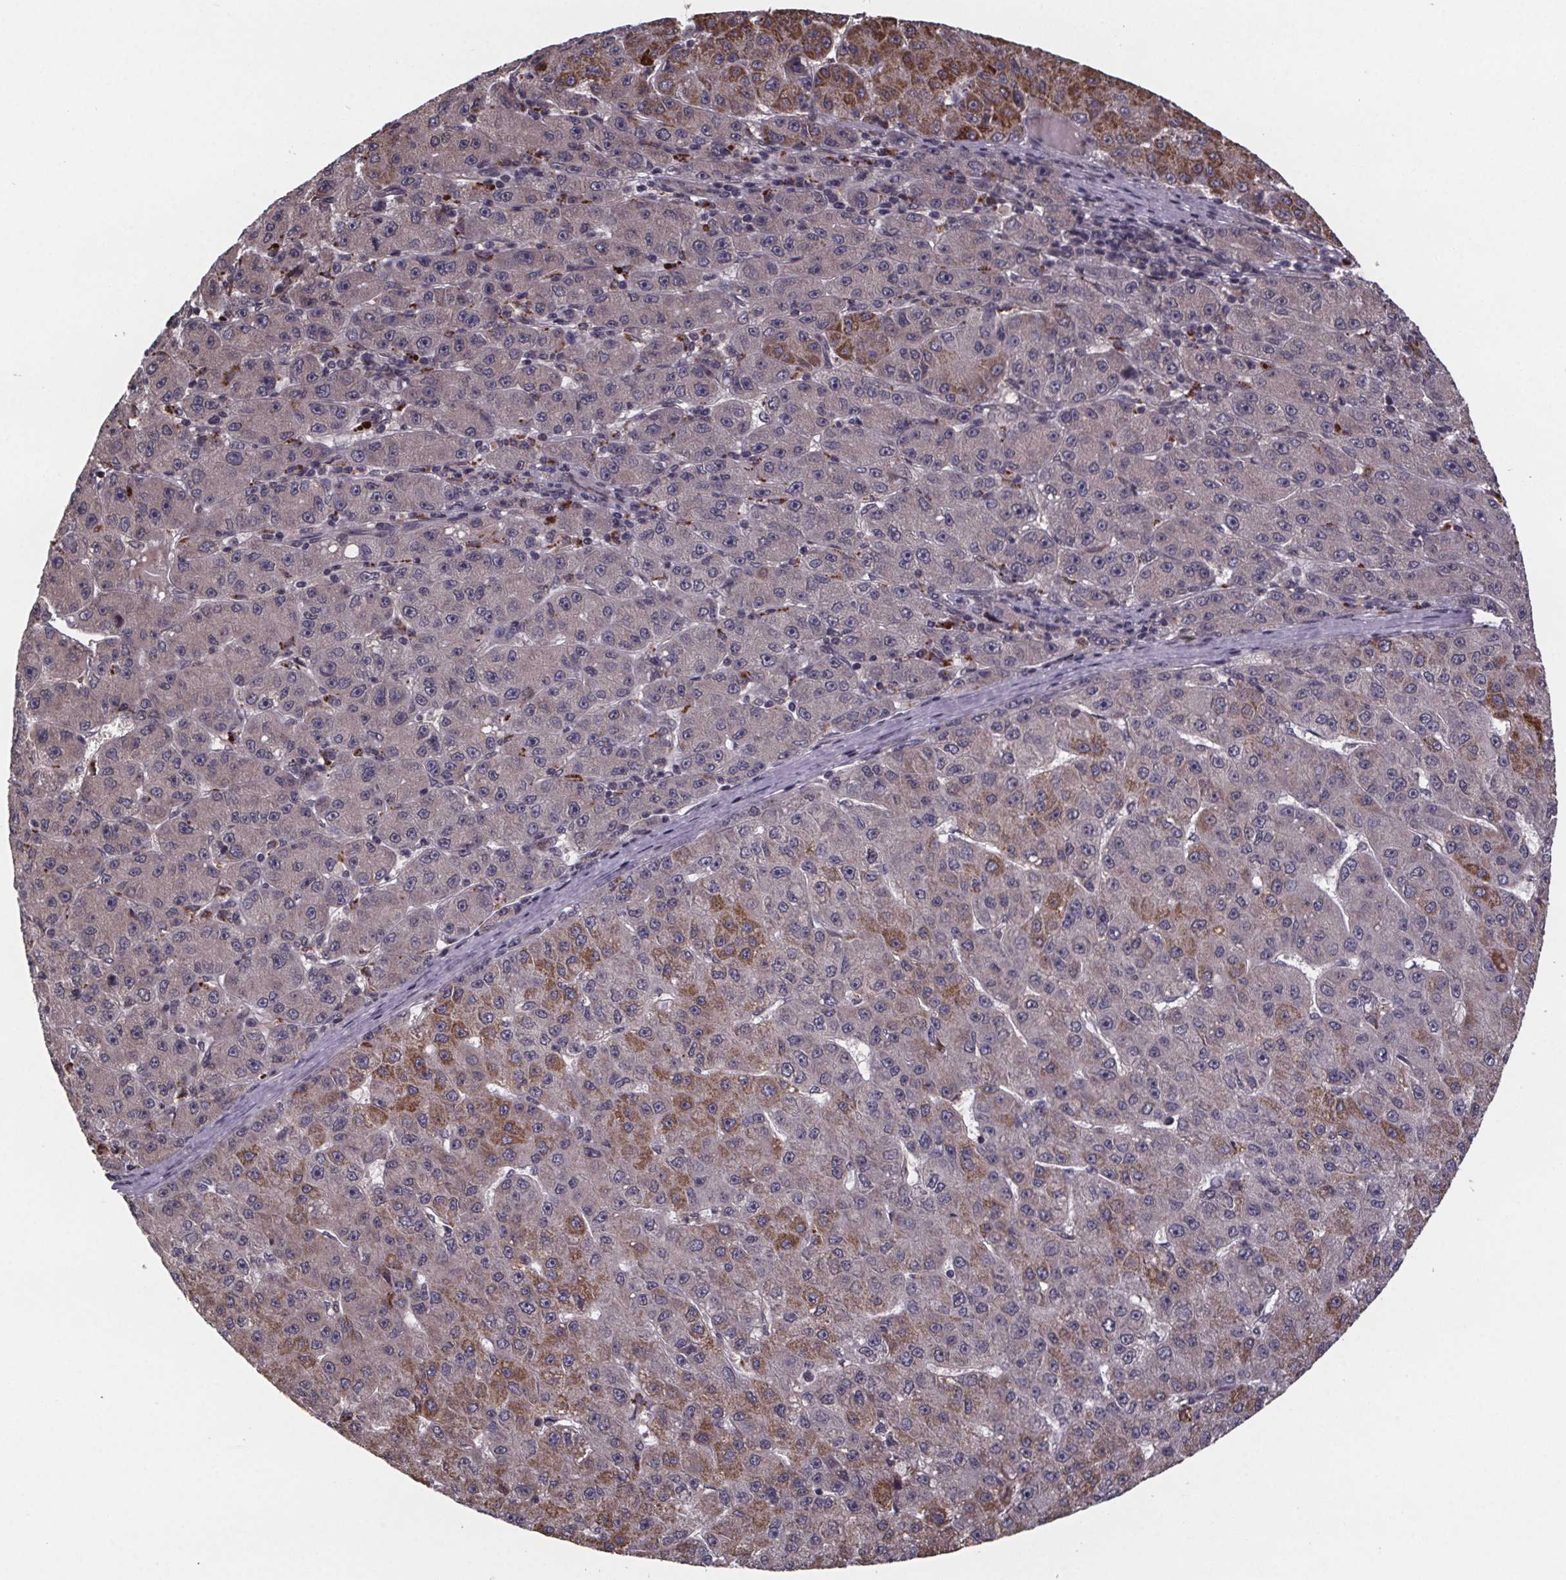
{"staining": {"intensity": "moderate", "quantity": "25%-75%", "location": "cytoplasmic/membranous"}, "tissue": "liver cancer", "cell_type": "Tumor cells", "image_type": "cancer", "snomed": [{"axis": "morphology", "description": "Carcinoma, Hepatocellular, NOS"}, {"axis": "topography", "description": "Liver"}], "caption": "IHC photomicrograph of human liver cancer stained for a protein (brown), which demonstrates medium levels of moderate cytoplasmic/membranous staining in about 25%-75% of tumor cells.", "gene": "SAT1", "patient": {"sex": "male", "age": 67}}